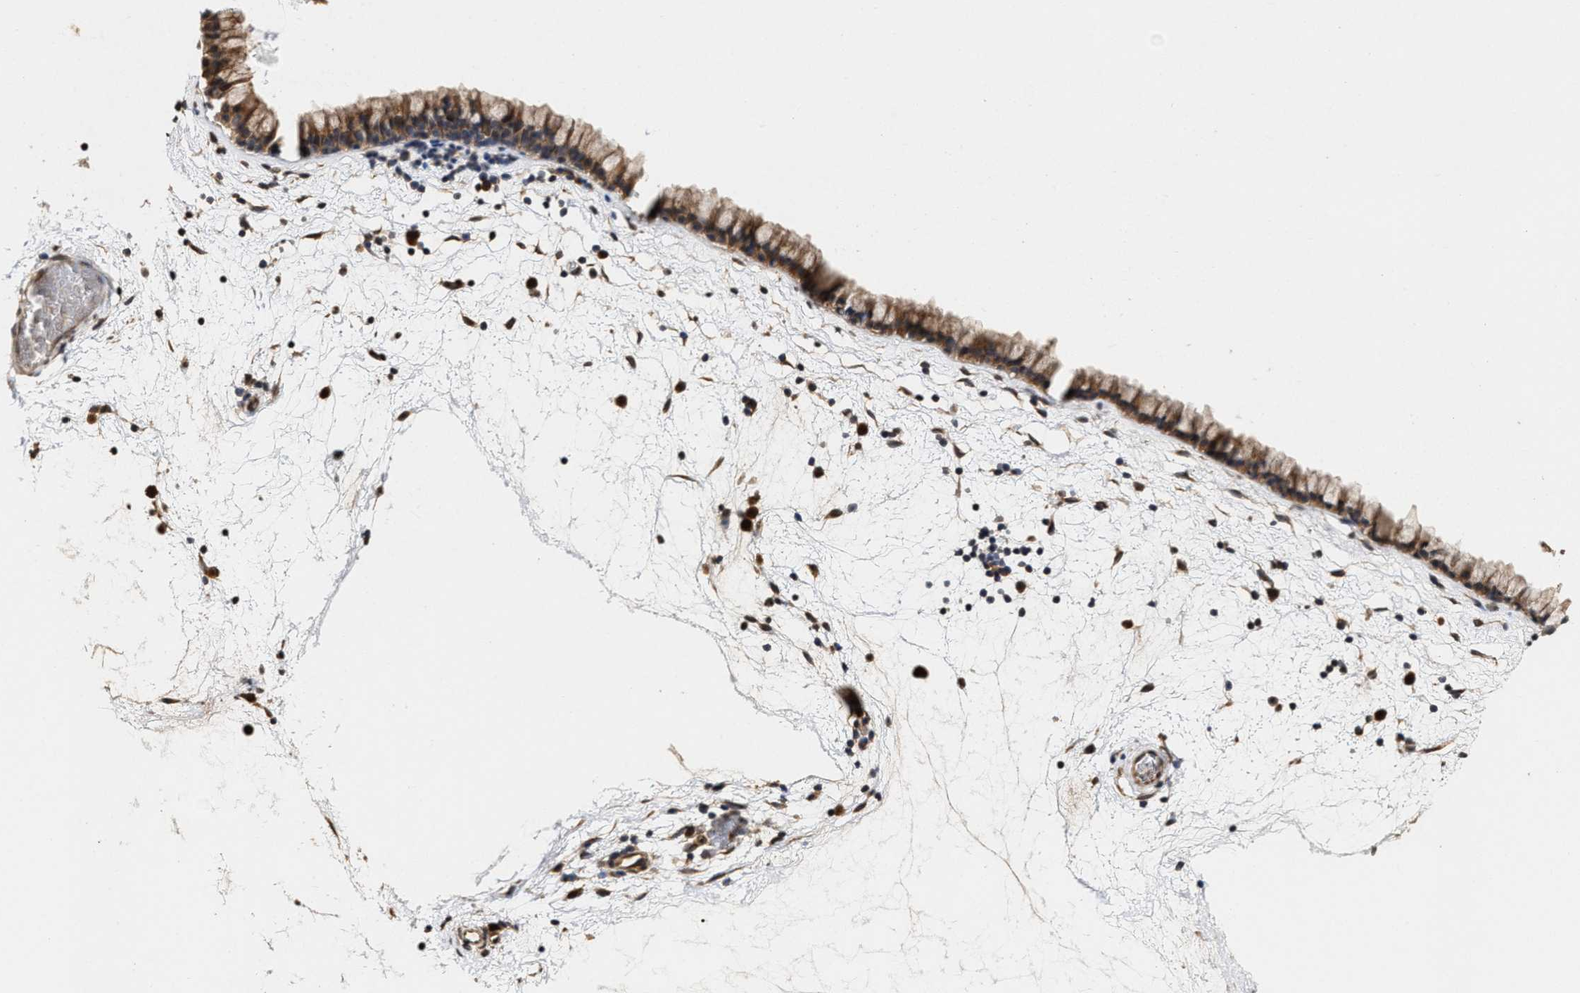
{"staining": {"intensity": "moderate", "quantity": ">75%", "location": "cytoplasmic/membranous"}, "tissue": "nasopharynx", "cell_type": "Respiratory epithelial cells", "image_type": "normal", "snomed": [{"axis": "morphology", "description": "Normal tissue, NOS"}, {"axis": "morphology", "description": "Inflammation, NOS"}, {"axis": "topography", "description": "Nasopharynx"}], "caption": "The immunohistochemical stain highlights moderate cytoplasmic/membranous staining in respiratory epithelial cells of normal nasopharynx. (brown staining indicates protein expression, while blue staining denotes nuclei).", "gene": "SAR1A", "patient": {"sex": "male", "age": 48}}